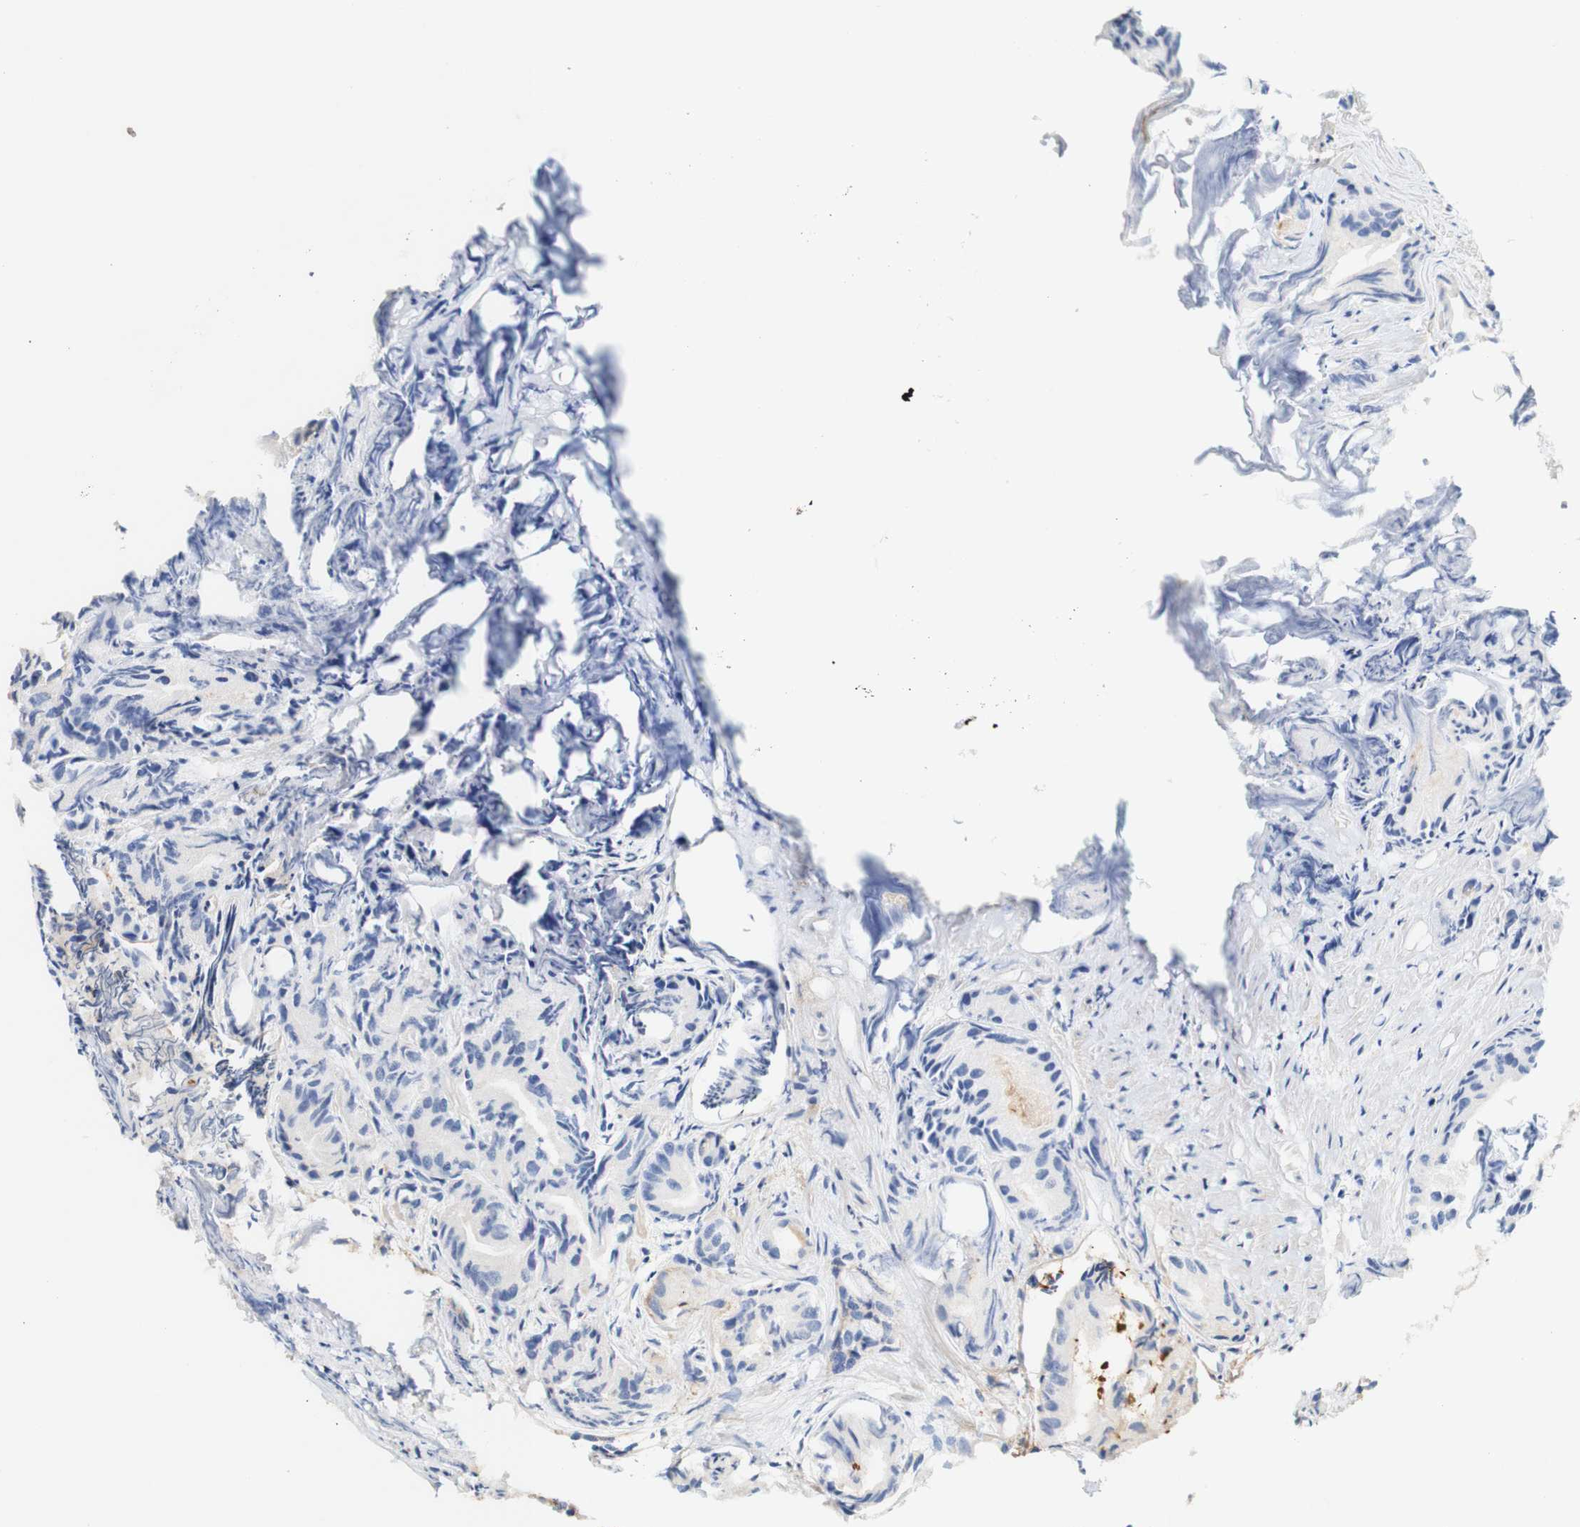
{"staining": {"intensity": "negative", "quantity": "none", "location": "none"}, "tissue": "prostate cancer", "cell_type": "Tumor cells", "image_type": "cancer", "snomed": [{"axis": "morphology", "description": "Adenocarcinoma, Low grade"}, {"axis": "topography", "description": "Prostate"}], "caption": "A high-resolution micrograph shows immunohistochemistry (IHC) staining of prostate cancer (low-grade adenocarcinoma), which displays no significant staining in tumor cells. (DAB (3,3'-diaminobenzidine) IHC visualized using brightfield microscopy, high magnification).", "gene": "PCDH7", "patient": {"sex": "male", "age": 72}}